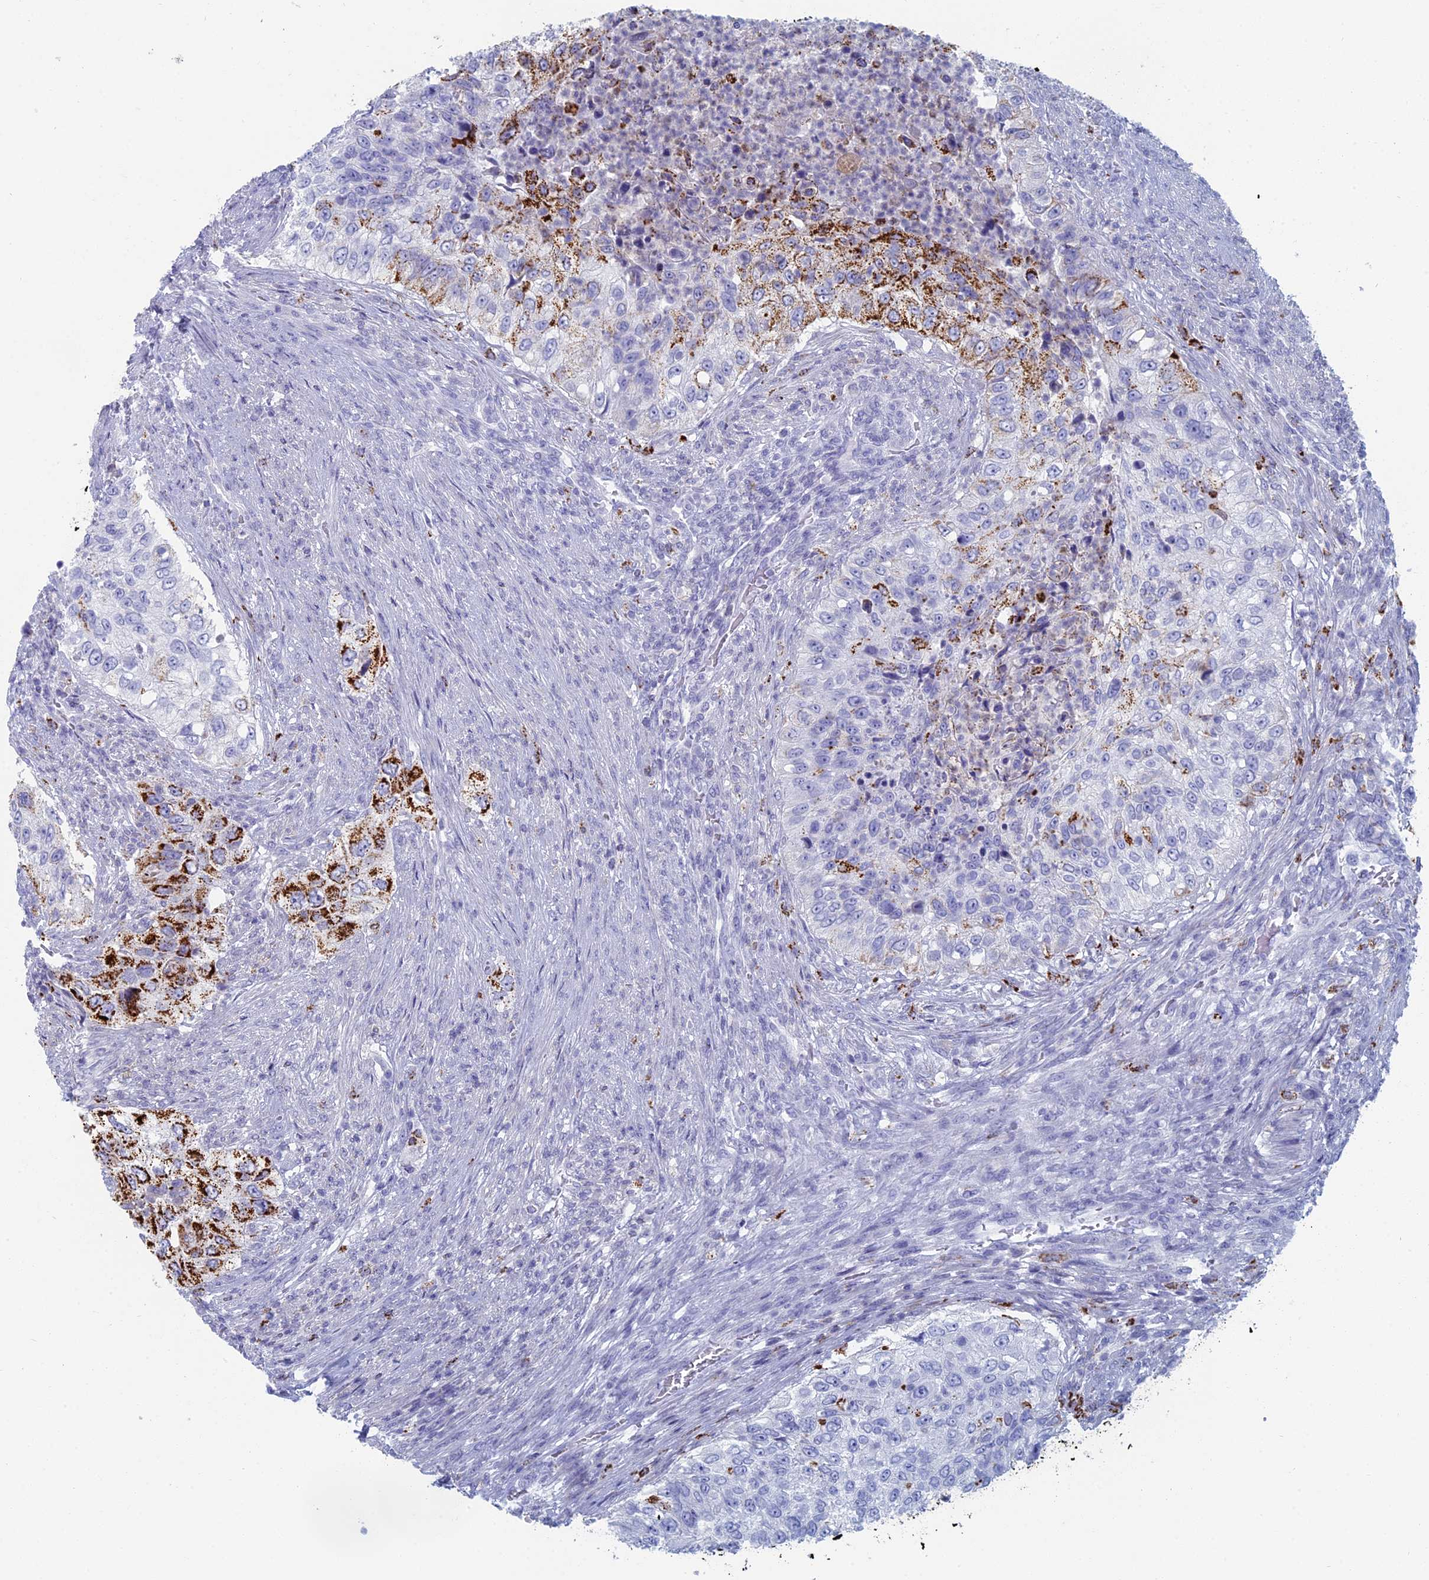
{"staining": {"intensity": "strong", "quantity": "<25%", "location": "cytoplasmic/membranous"}, "tissue": "urothelial cancer", "cell_type": "Tumor cells", "image_type": "cancer", "snomed": [{"axis": "morphology", "description": "Urothelial carcinoma, High grade"}, {"axis": "topography", "description": "Urinary bladder"}], "caption": "The photomicrograph demonstrates a brown stain indicating the presence of a protein in the cytoplasmic/membranous of tumor cells in urothelial carcinoma (high-grade).", "gene": "ALMS1", "patient": {"sex": "female", "age": 60}}